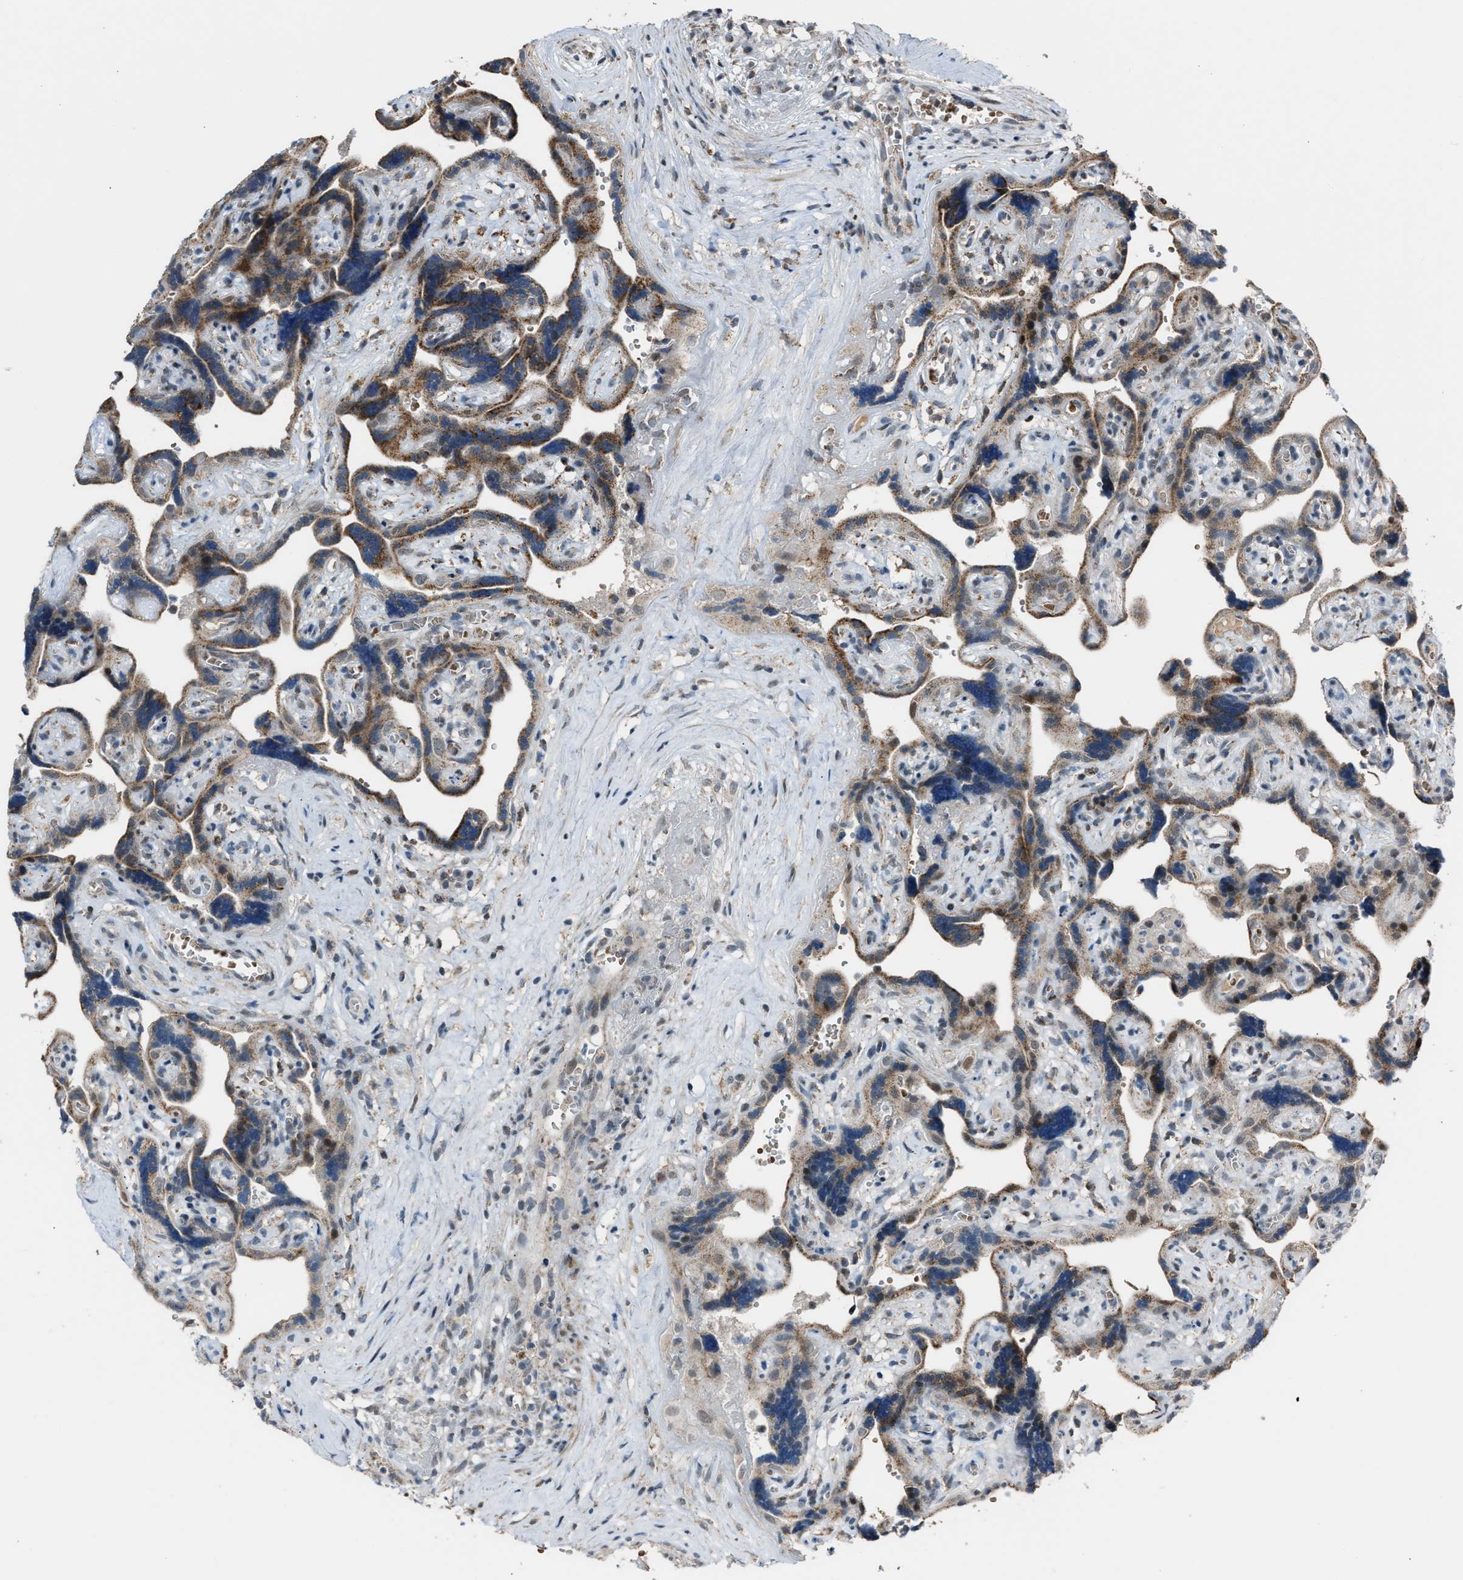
{"staining": {"intensity": "moderate", "quantity": ">75%", "location": "cytoplasmic/membranous"}, "tissue": "placenta", "cell_type": "Decidual cells", "image_type": "normal", "snomed": [{"axis": "morphology", "description": "Normal tissue, NOS"}, {"axis": "topography", "description": "Placenta"}], "caption": "Benign placenta was stained to show a protein in brown. There is medium levels of moderate cytoplasmic/membranous staining in about >75% of decidual cells.", "gene": "CHN2", "patient": {"sex": "female", "age": 30}}